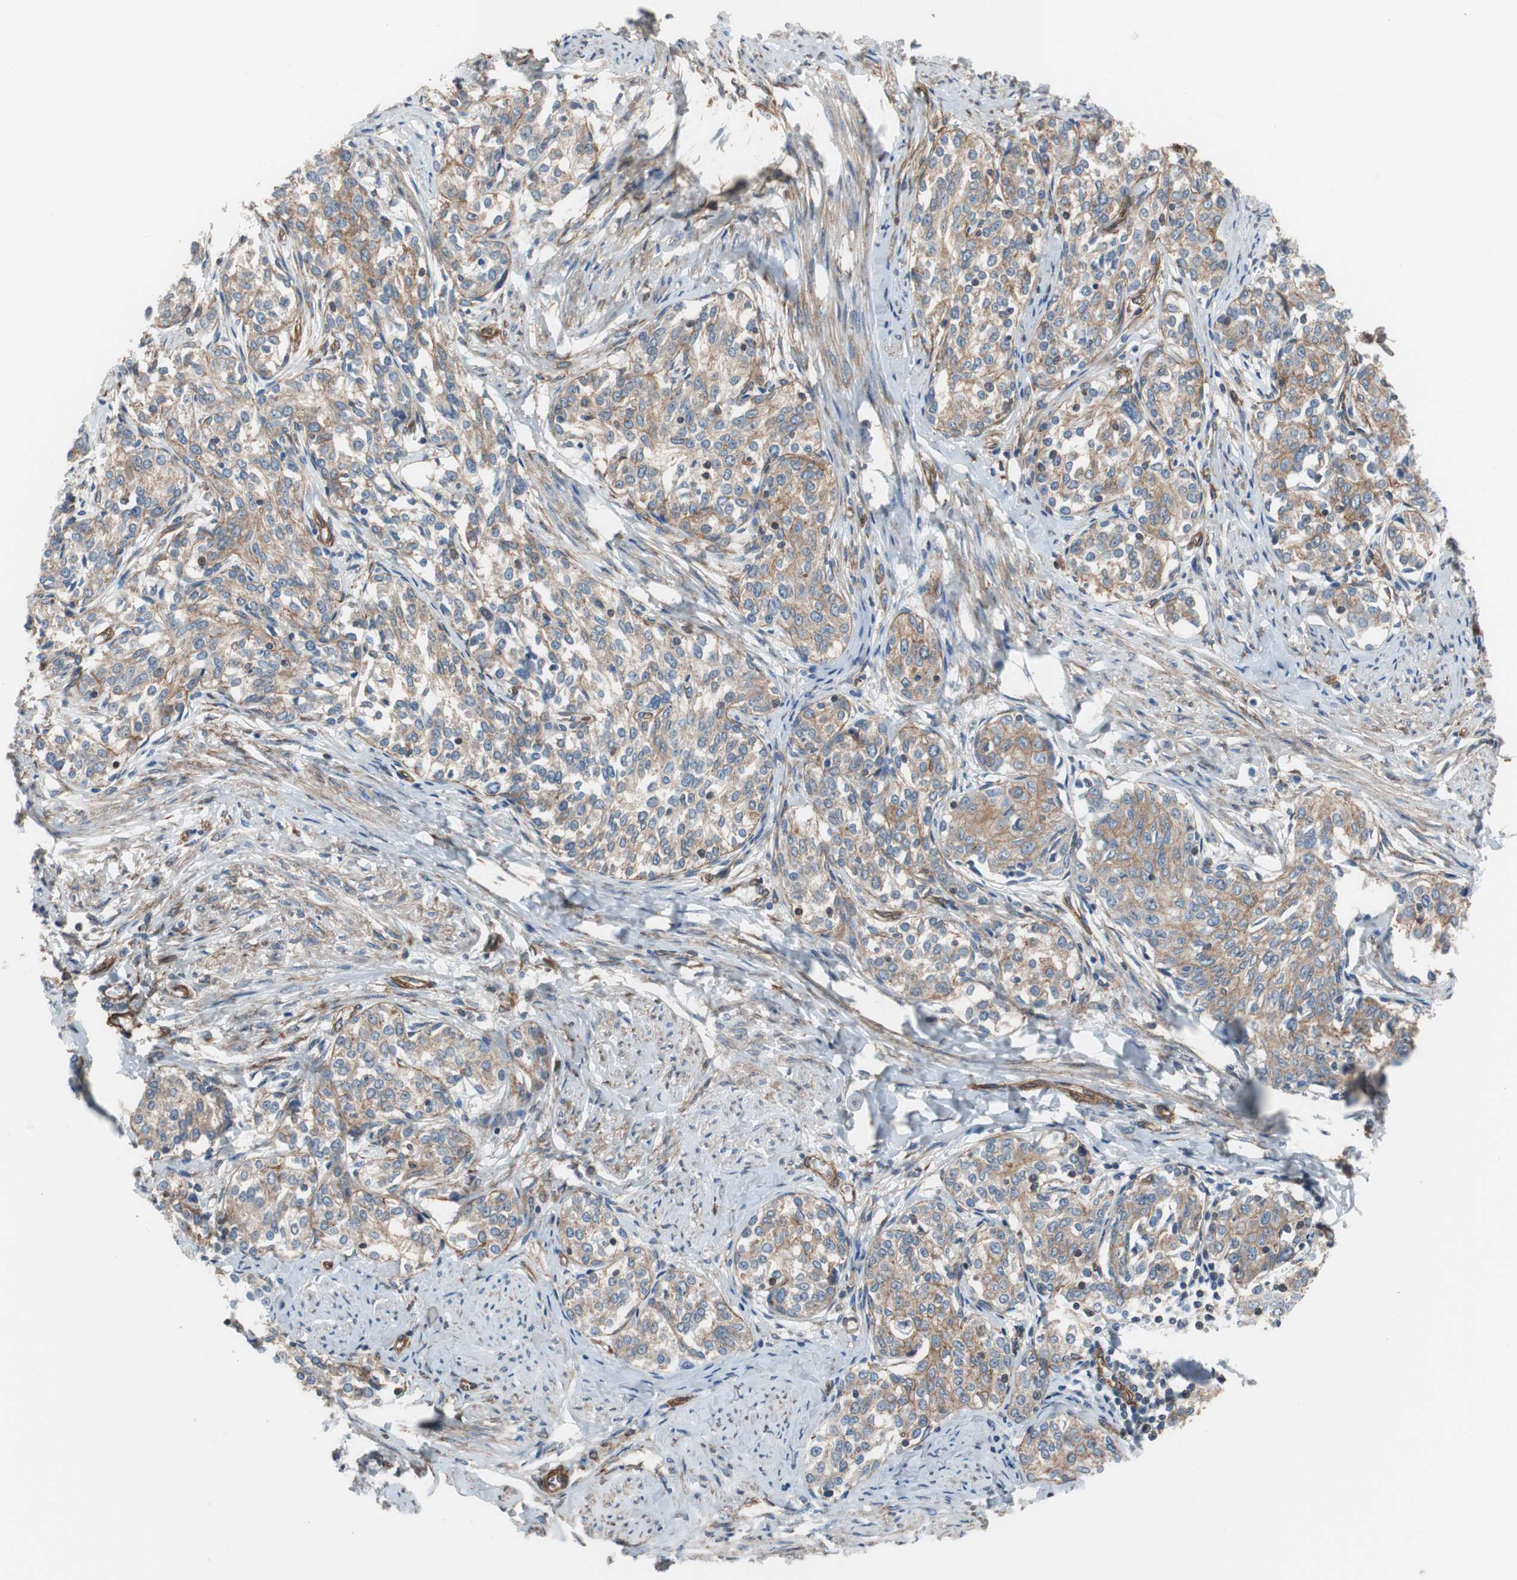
{"staining": {"intensity": "weak", "quantity": ">75%", "location": "cytoplasmic/membranous"}, "tissue": "cervical cancer", "cell_type": "Tumor cells", "image_type": "cancer", "snomed": [{"axis": "morphology", "description": "Squamous cell carcinoma, NOS"}, {"axis": "morphology", "description": "Adenocarcinoma, NOS"}, {"axis": "topography", "description": "Cervix"}], "caption": "Weak cytoplasmic/membranous expression is identified in approximately >75% of tumor cells in cervical cancer (adenocarcinoma).", "gene": "KIF3B", "patient": {"sex": "female", "age": 52}}